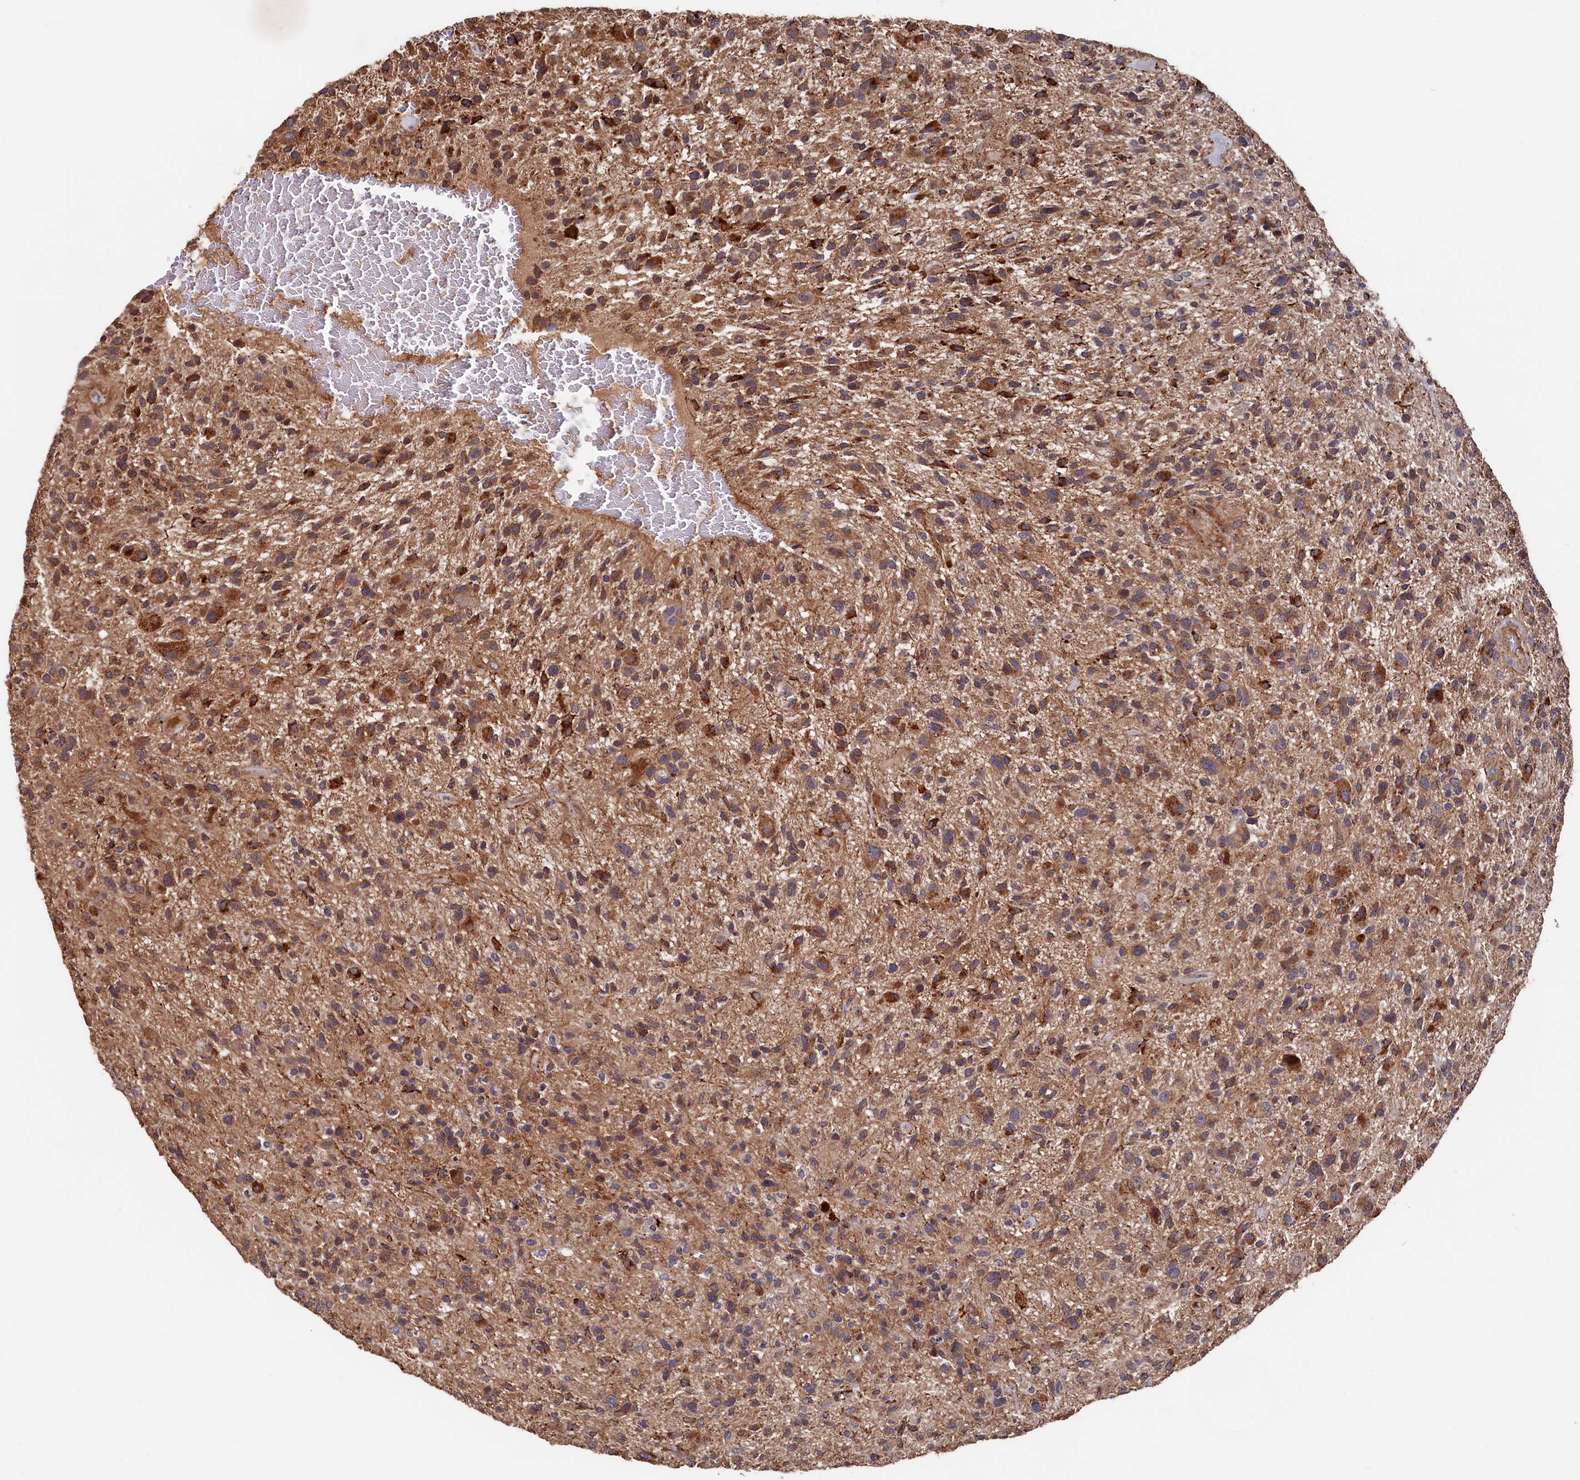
{"staining": {"intensity": "moderate", "quantity": ">75%", "location": "cytoplasmic/membranous"}, "tissue": "glioma", "cell_type": "Tumor cells", "image_type": "cancer", "snomed": [{"axis": "morphology", "description": "Glioma, malignant, High grade"}, {"axis": "topography", "description": "Brain"}], "caption": "Moderate cytoplasmic/membranous positivity for a protein is seen in about >75% of tumor cells of glioma using immunohistochemistry.", "gene": "SLC12A4", "patient": {"sex": "male", "age": 47}}